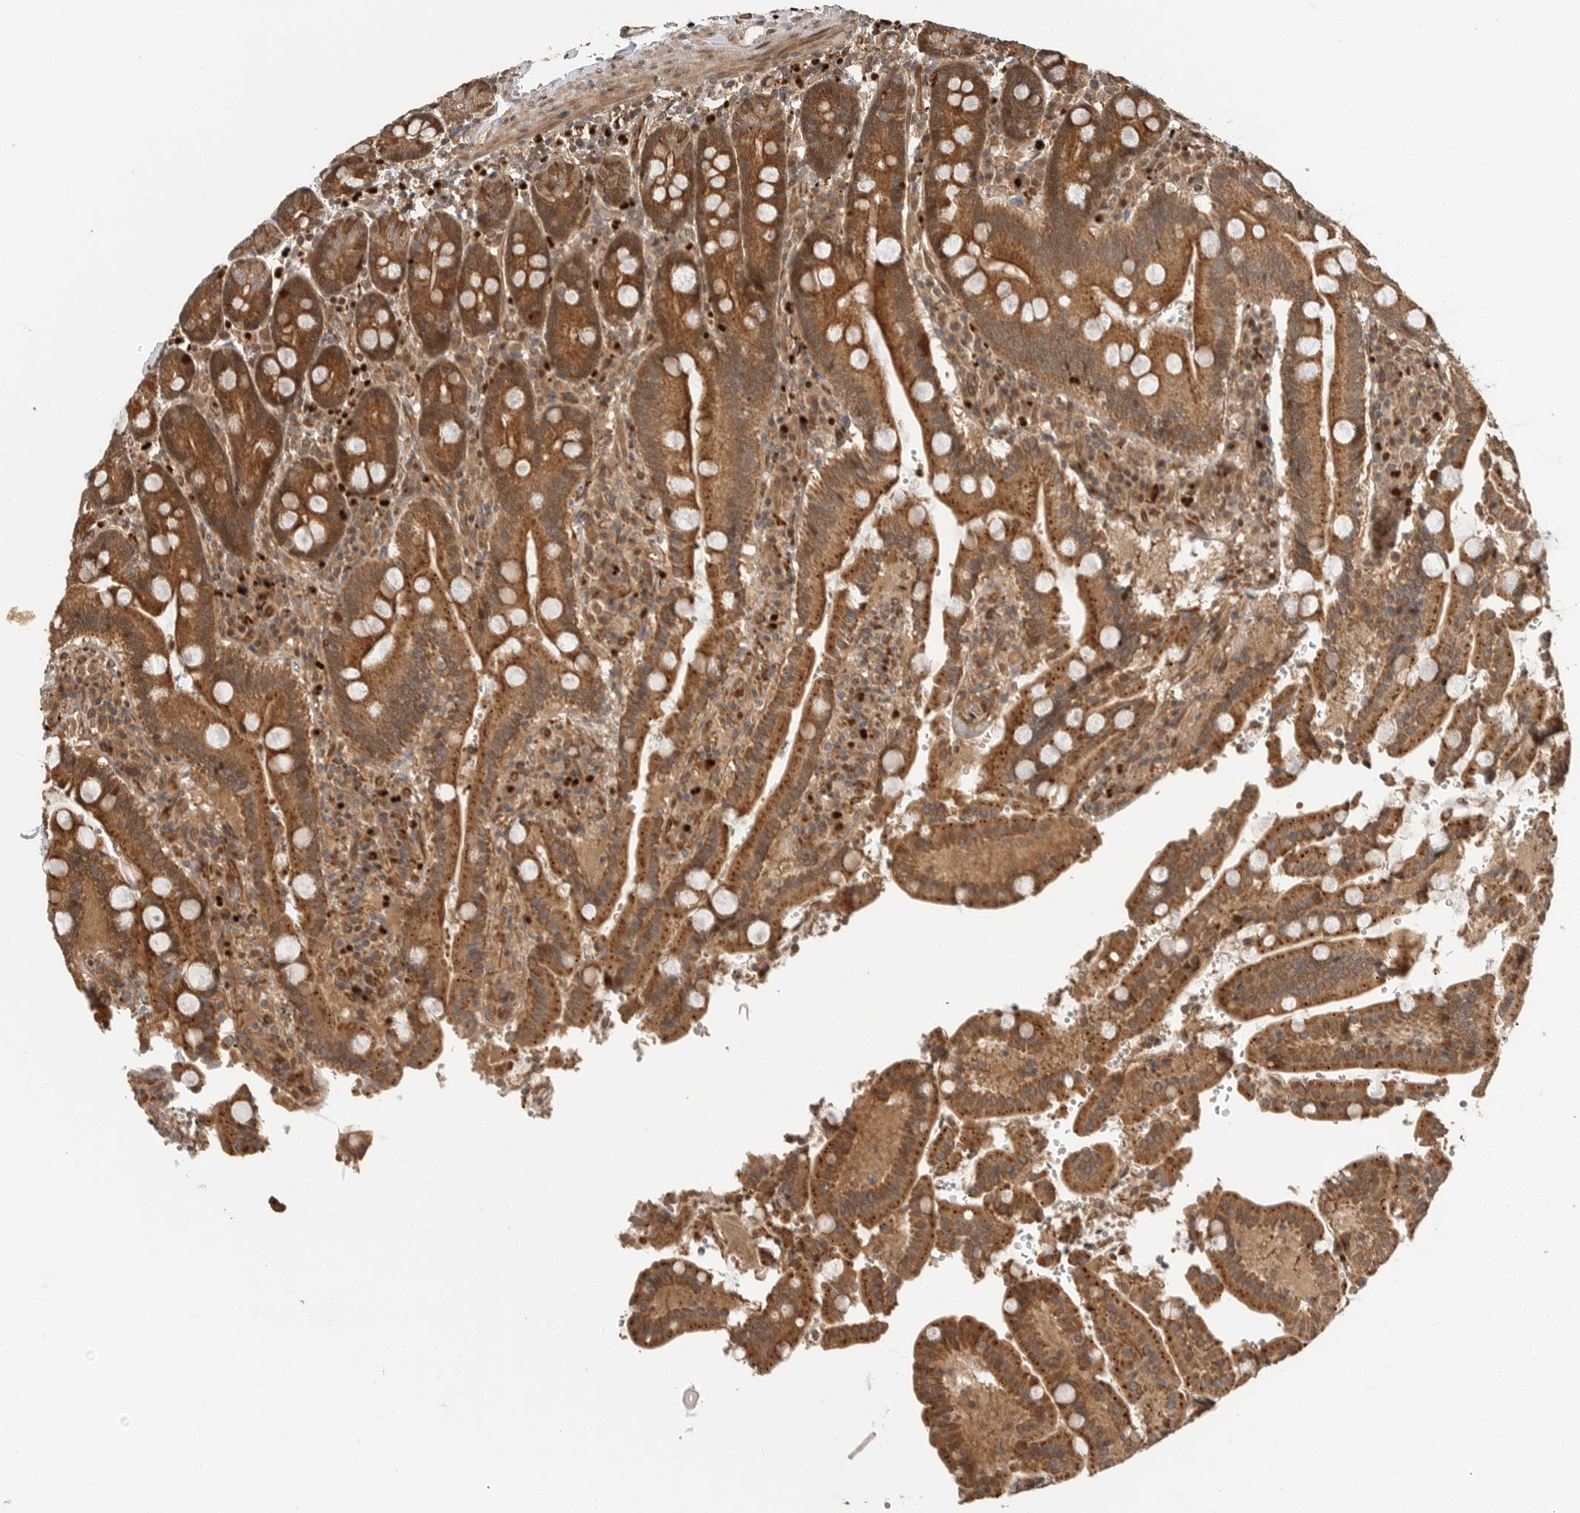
{"staining": {"intensity": "strong", "quantity": ">75%", "location": "cytoplasmic/membranous"}, "tissue": "duodenum", "cell_type": "Glandular cells", "image_type": "normal", "snomed": [{"axis": "morphology", "description": "Normal tissue, NOS"}, {"axis": "topography", "description": "Small intestine, NOS"}], "caption": "Protein expression by IHC exhibits strong cytoplasmic/membranous staining in approximately >75% of glandular cells in unremarkable duodenum. The staining is performed using DAB brown chromogen to label protein expression. The nuclei are counter-stained blue using hematoxylin.", "gene": "STRAP", "patient": {"sex": "female", "age": 71}}